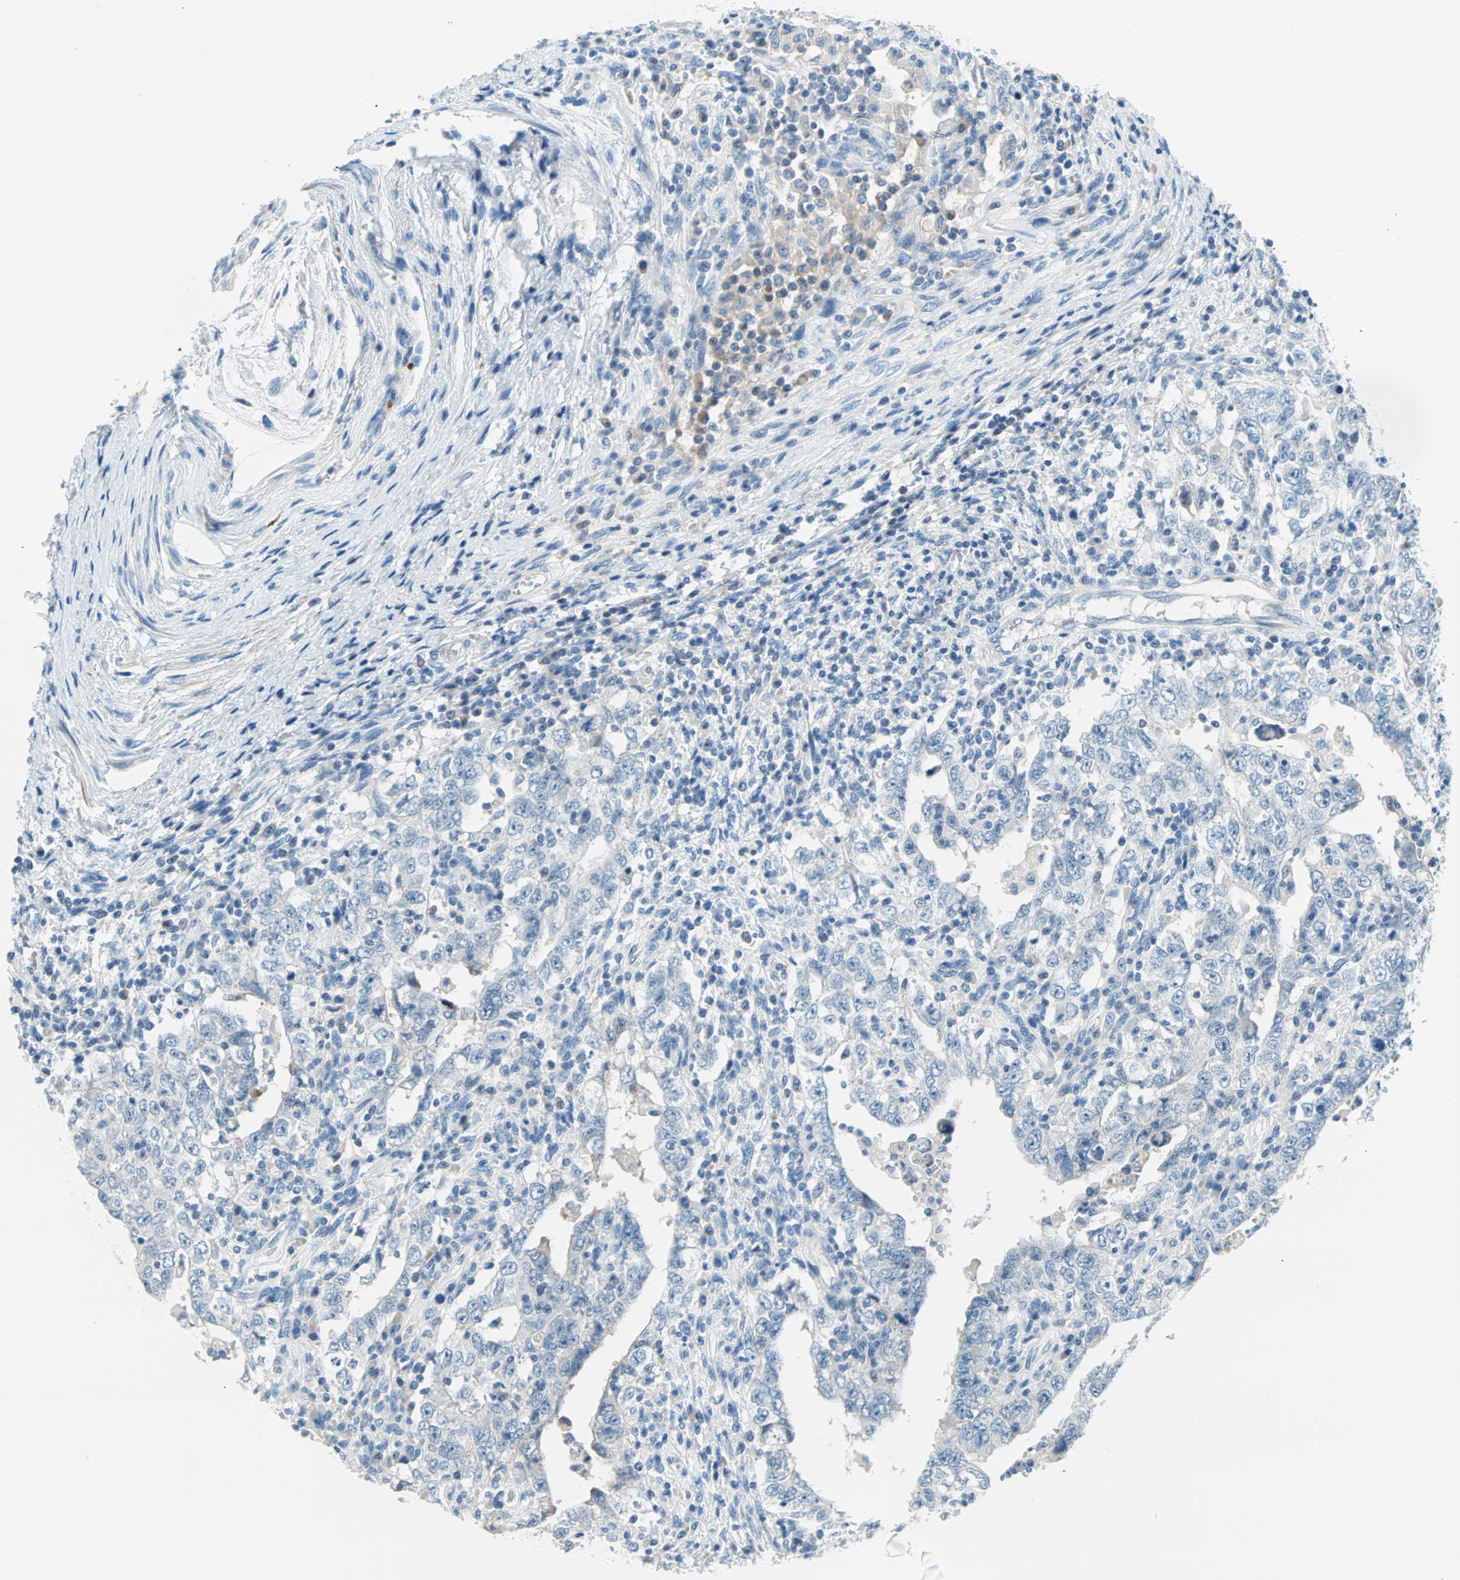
{"staining": {"intensity": "negative", "quantity": "none", "location": "none"}, "tissue": "testis cancer", "cell_type": "Tumor cells", "image_type": "cancer", "snomed": [{"axis": "morphology", "description": "Carcinoma, Embryonal, NOS"}, {"axis": "topography", "description": "Testis"}], "caption": "This micrograph is of embryonal carcinoma (testis) stained with IHC to label a protein in brown with the nuclei are counter-stained blue. There is no positivity in tumor cells. Brightfield microscopy of IHC stained with DAB (3,3'-diaminobenzidine) (brown) and hematoxylin (blue), captured at high magnification.", "gene": "TMEM163", "patient": {"sex": "male", "age": 26}}